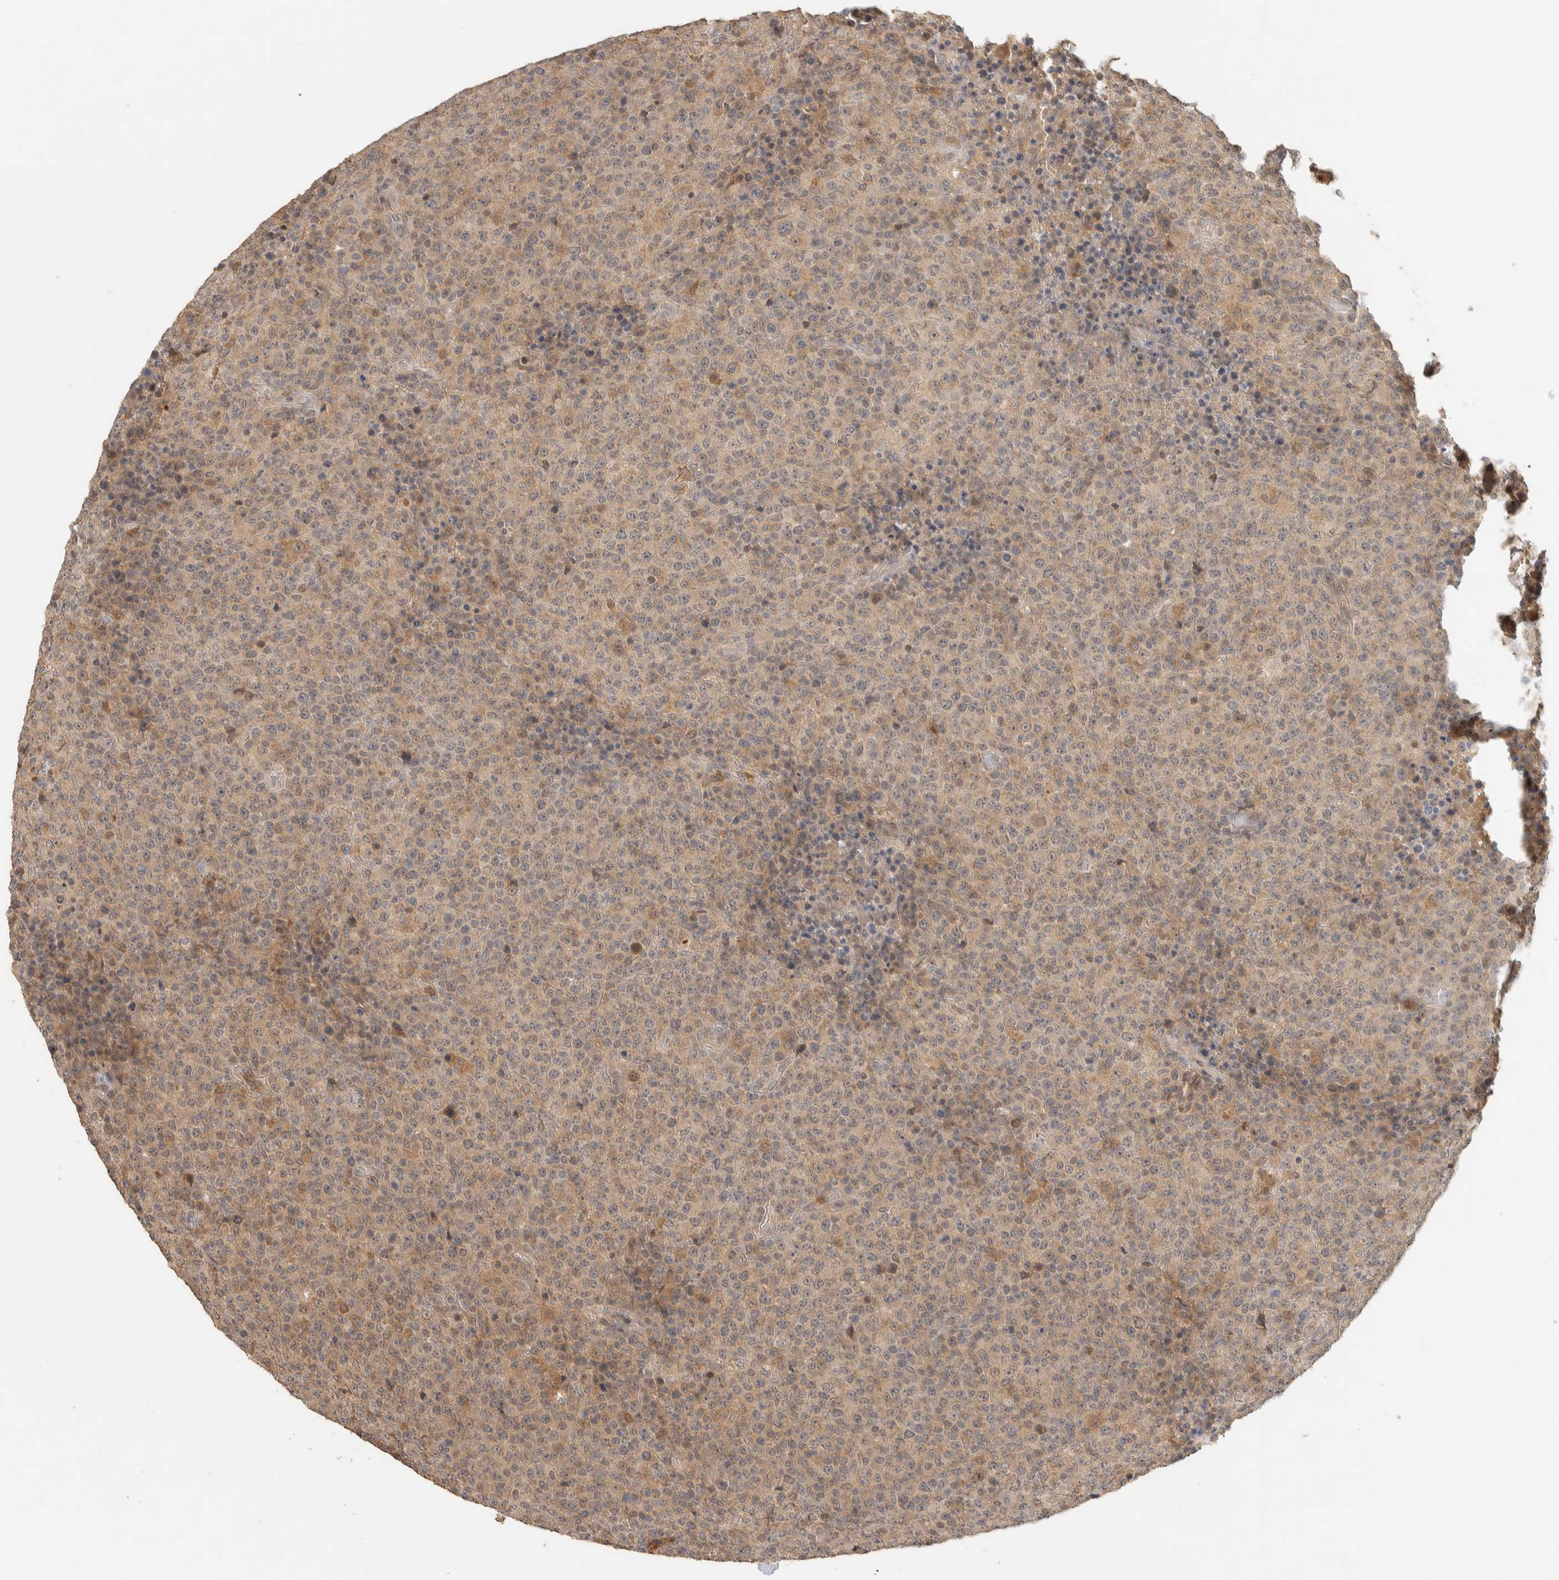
{"staining": {"intensity": "weak", "quantity": "25%-75%", "location": "cytoplasmic/membranous"}, "tissue": "lymphoma", "cell_type": "Tumor cells", "image_type": "cancer", "snomed": [{"axis": "morphology", "description": "Malignant lymphoma, non-Hodgkin's type, High grade"}, {"axis": "topography", "description": "Lymph node"}], "caption": "This is a photomicrograph of immunohistochemistry (IHC) staining of high-grade malignant lymphoma, non-Hodgkin's type, which shows weak positivity in the cytoplasmic/membranous of tumor cells.", "gene": "ITPA", "patient": {"sex": "male", "age": 13}}